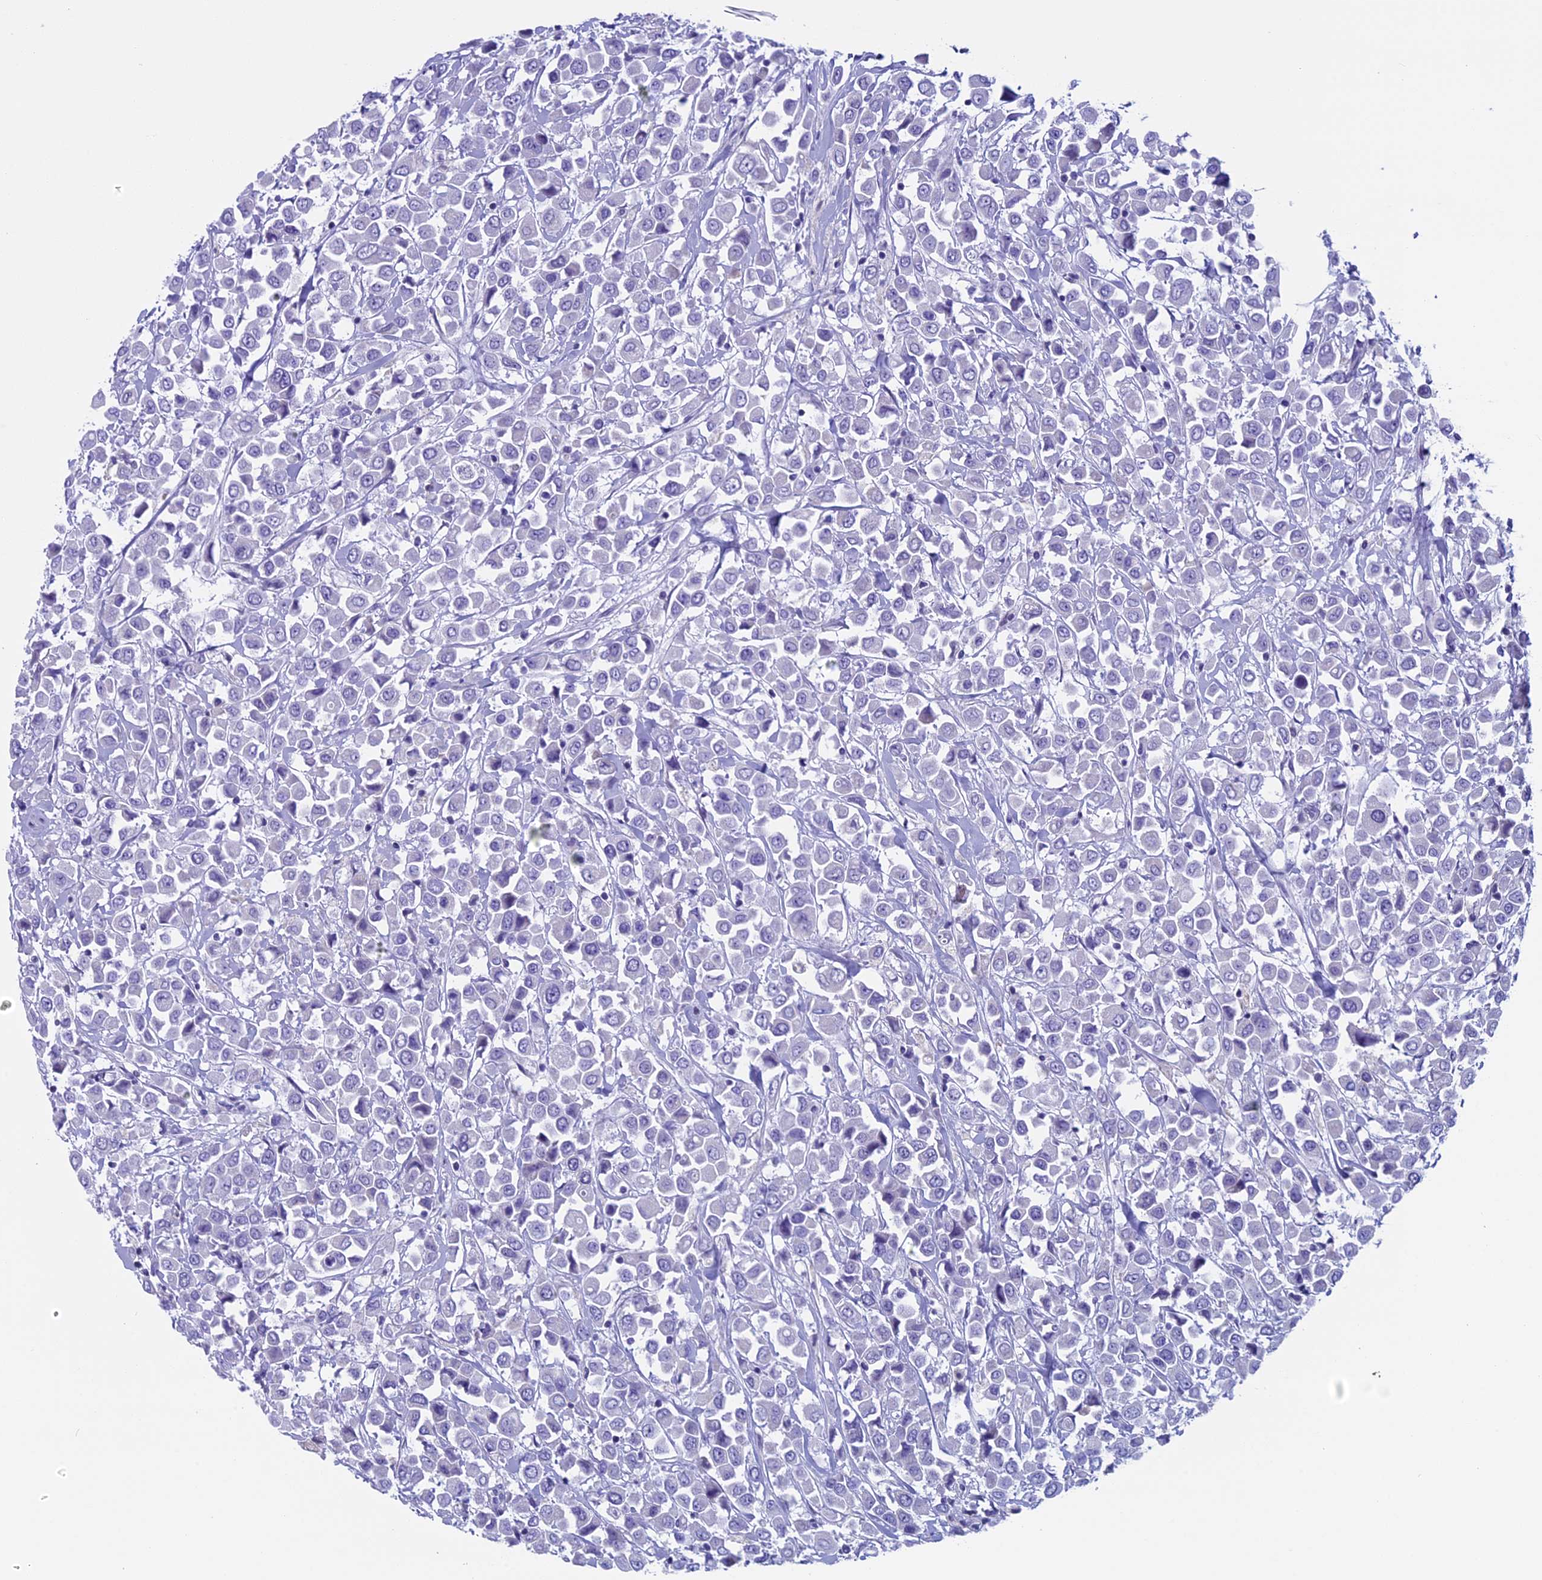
{"staining": {"intensity": "negative", "quantity": "none", "location": "none"}, "tissue": "breast cancer", "cell_type": "Tumor cells", "image_type": "cancer", "snomed": [{"axis": "morphology", "description": "Duct carcinoma"}, {"axis": "topography", "description": "Breast"}], "caption": "An image of breast invasive ductal carcinoma stained for a protein displays no brown staining in tumor cells.", "gene": "ZNF563", "patient": {"sex": "female", "age": 61}}